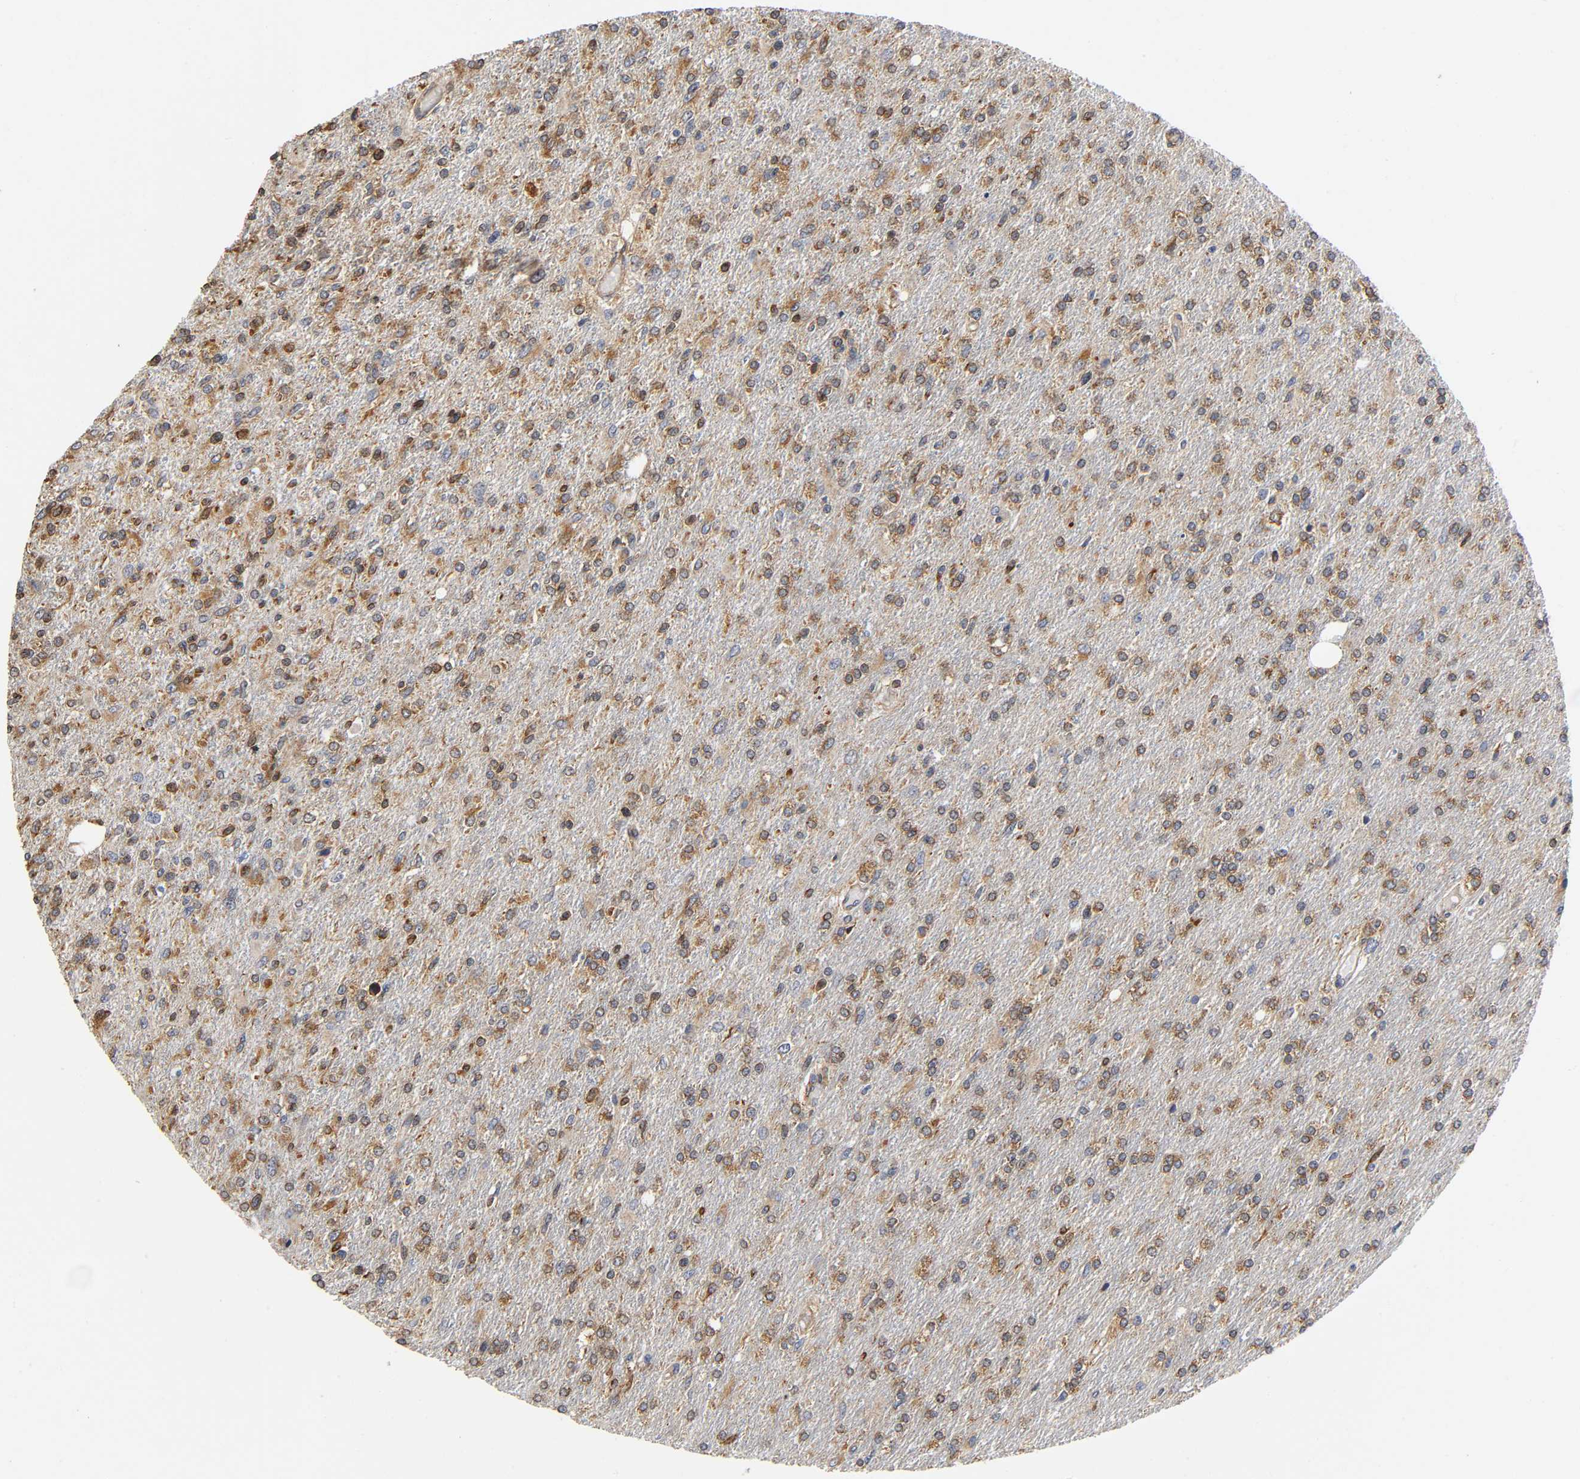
{"staining": {"intensity": "moderate", "quantity": ">75%", "location": "cytoplasmic/membranous"}, "tissue": "glioma", "cell_type": "Tumor cells", "image_type": "cancer", "snomed": [{"axis": "morphology", "description": "Glioma, malignant, High grade"}, {"axis": "topography", "description": "Cerebral cortex"}], "caption": "Glioma tissue demonstrates moderate cytoplasmic/membranous staining in approximately >75% of tumor cells", "gene": "SOS2", "patient": {"sex": "male", "age": 76}}